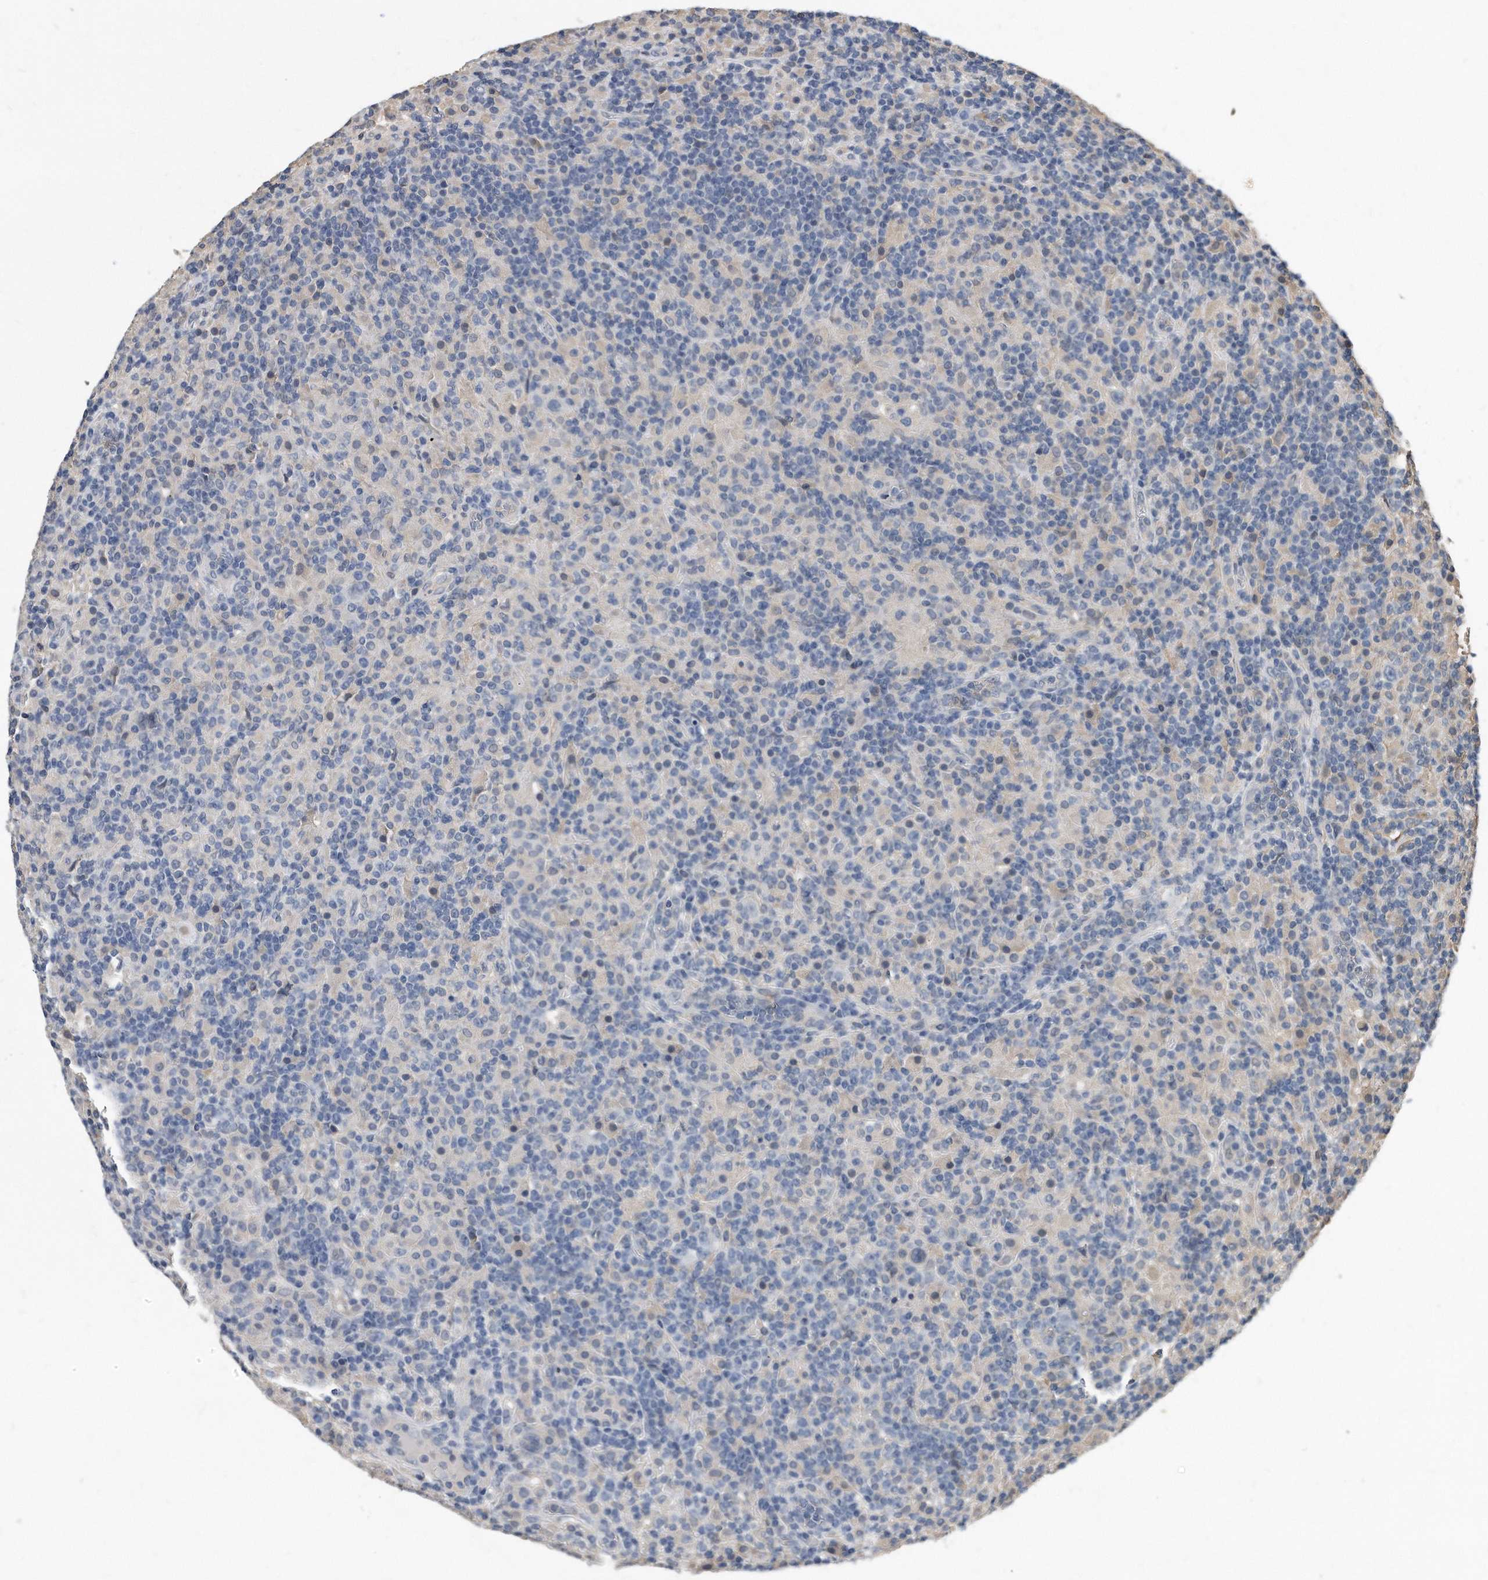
{"staining": {"intensity": "negative", "quantity": "none", "location": "none"}, "tissue": "lymphoma", "cell_type": "Tumor cells", "image_type": "cancer", "snomed": [{"axis": "morphology", "description": "Hodgkin's disease, NOS"}, {"axis": "topography", "description": "Lymph node"}], "caption": "An image of Hodgkin's disease stained for a protein displays no brown staining in tumor cells.", "gene": "HOMER3", "patient": {"sex": "male", "age": 70}}